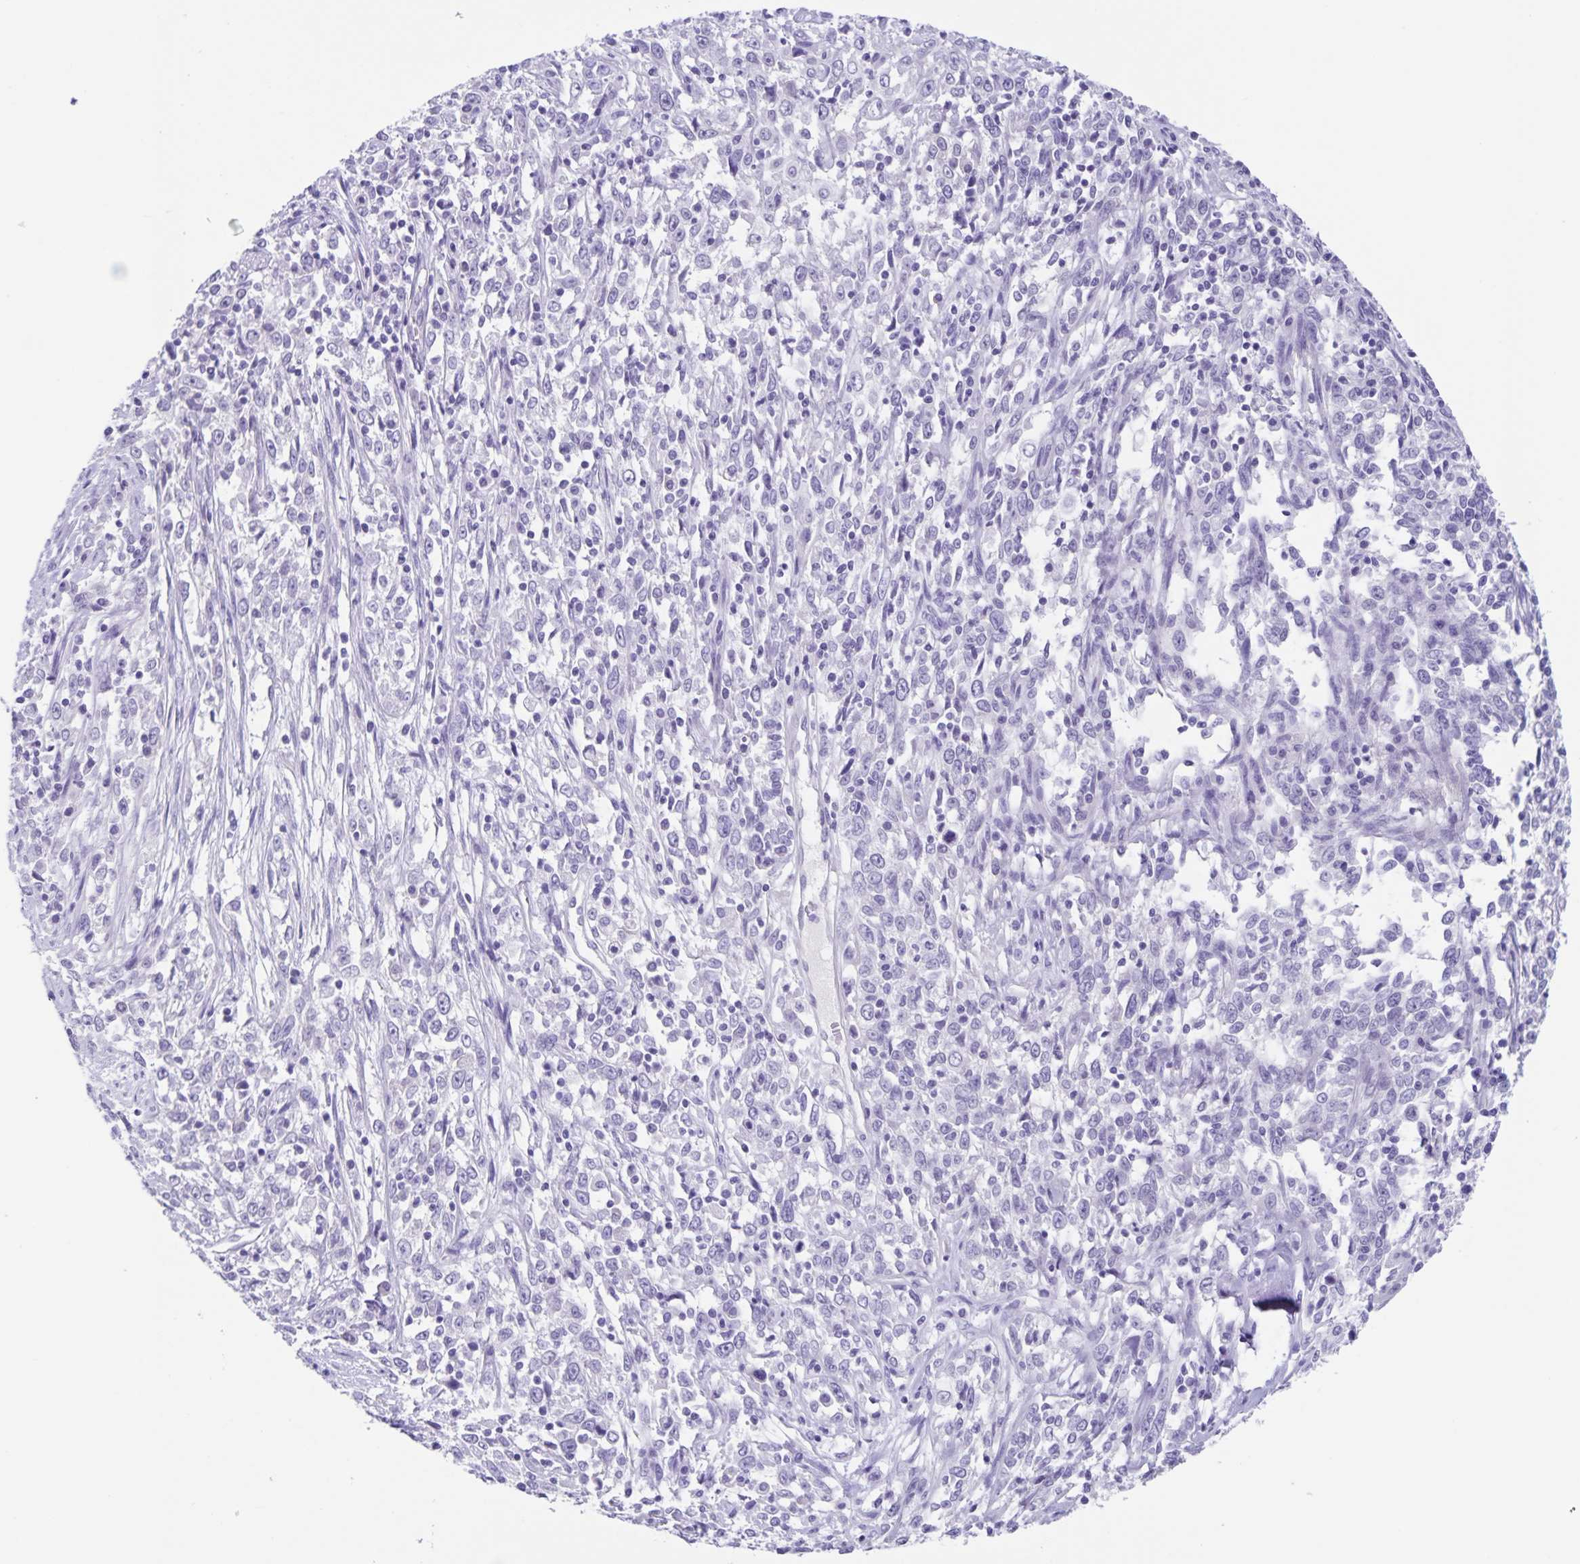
{"staining": {"intensity": "negative", "quantity": "none", "location": "none"}, "tissue": "cervical cancer", "cell_type": "Tumor cells", "image_type": "cancer", "snomed": [{"axis": "morphology", "description": "Adenocarcinoma, NOS"}, {"axis": "topography", "description": "Cervix"}], "caption": "Immunohistochemical staining of cervical cancer (adenocarcinoma) shows no significant expression in tumor cells. (IHC, brightfield microscopy, high magnification).", "gene": "C11orf42", "patient": {"sex": "female", "age": 40}}